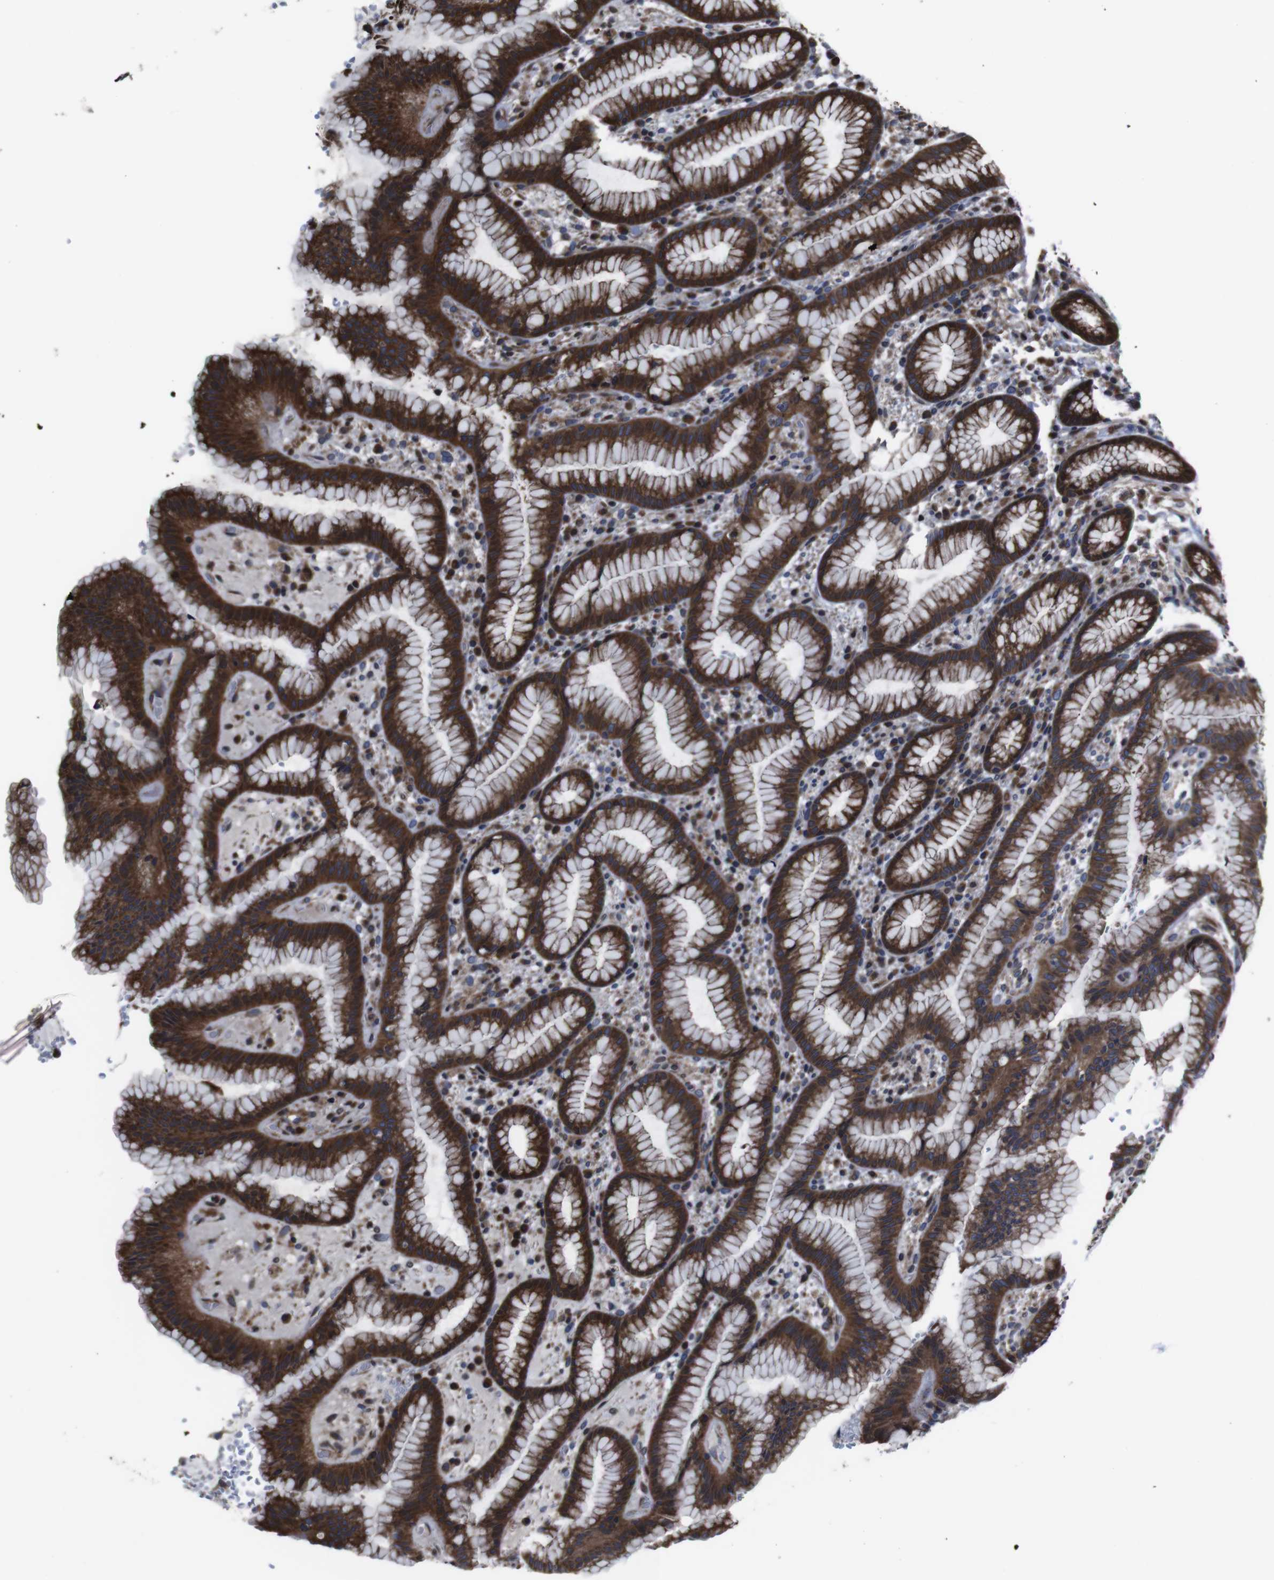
{"staining": {"intensity": "strong", "quantity": ">75%", "location": "cytoplasmic/membranous"}, "tissue": "stomach", "cell_type": "Glandular cells", "image_type": "normal", "snomed": [{"axis": "morphology", "description": "Normal tissue, NOS"}, {"axis": "topography", "description": "Stomach, lower"}], "caption": "Strong cytoplasmic/membranous staining for a protein is present in approximately >75% of glandular cells of benign stomach using IHC.", "gene": "SNN", "patient": {"sex": "male", "age": 52}}